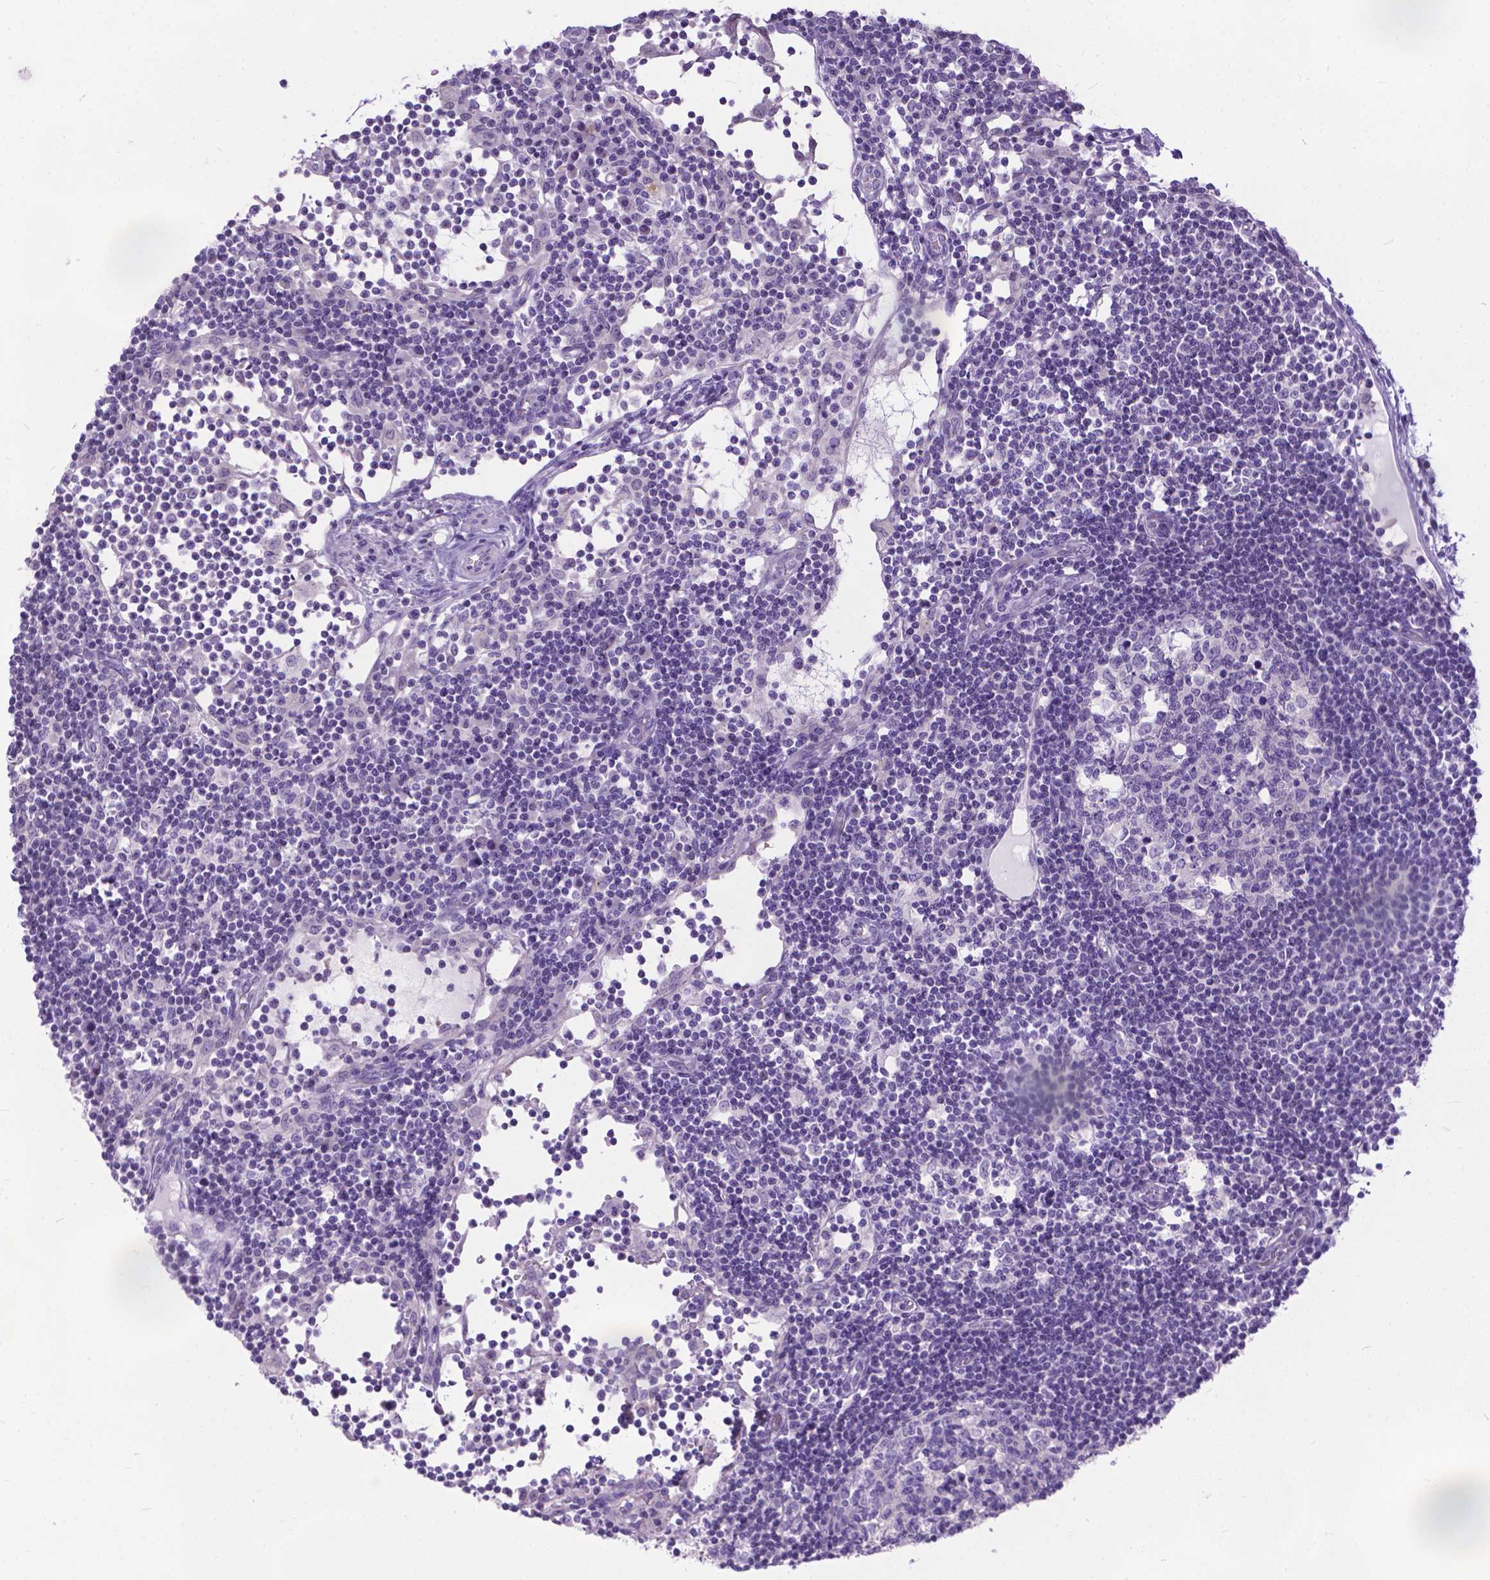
{"staining": {"intensity": "negative", "quantity": "none", "location": "none"}, "tissue": "lymph node", "cell_type": "Germinal center cells", "image_type": "normal", "snomed": [{"axis": "morphology", "description": "Normal tissue, NOS"}, {"axis": "topography", "description": "Lymph node"}], "caption": "The micrograph demonstrates no significant expression in germinal center cells of lymph node.", "gene": "TTLL6", "patient": {"sex": "female", "age": 72}}